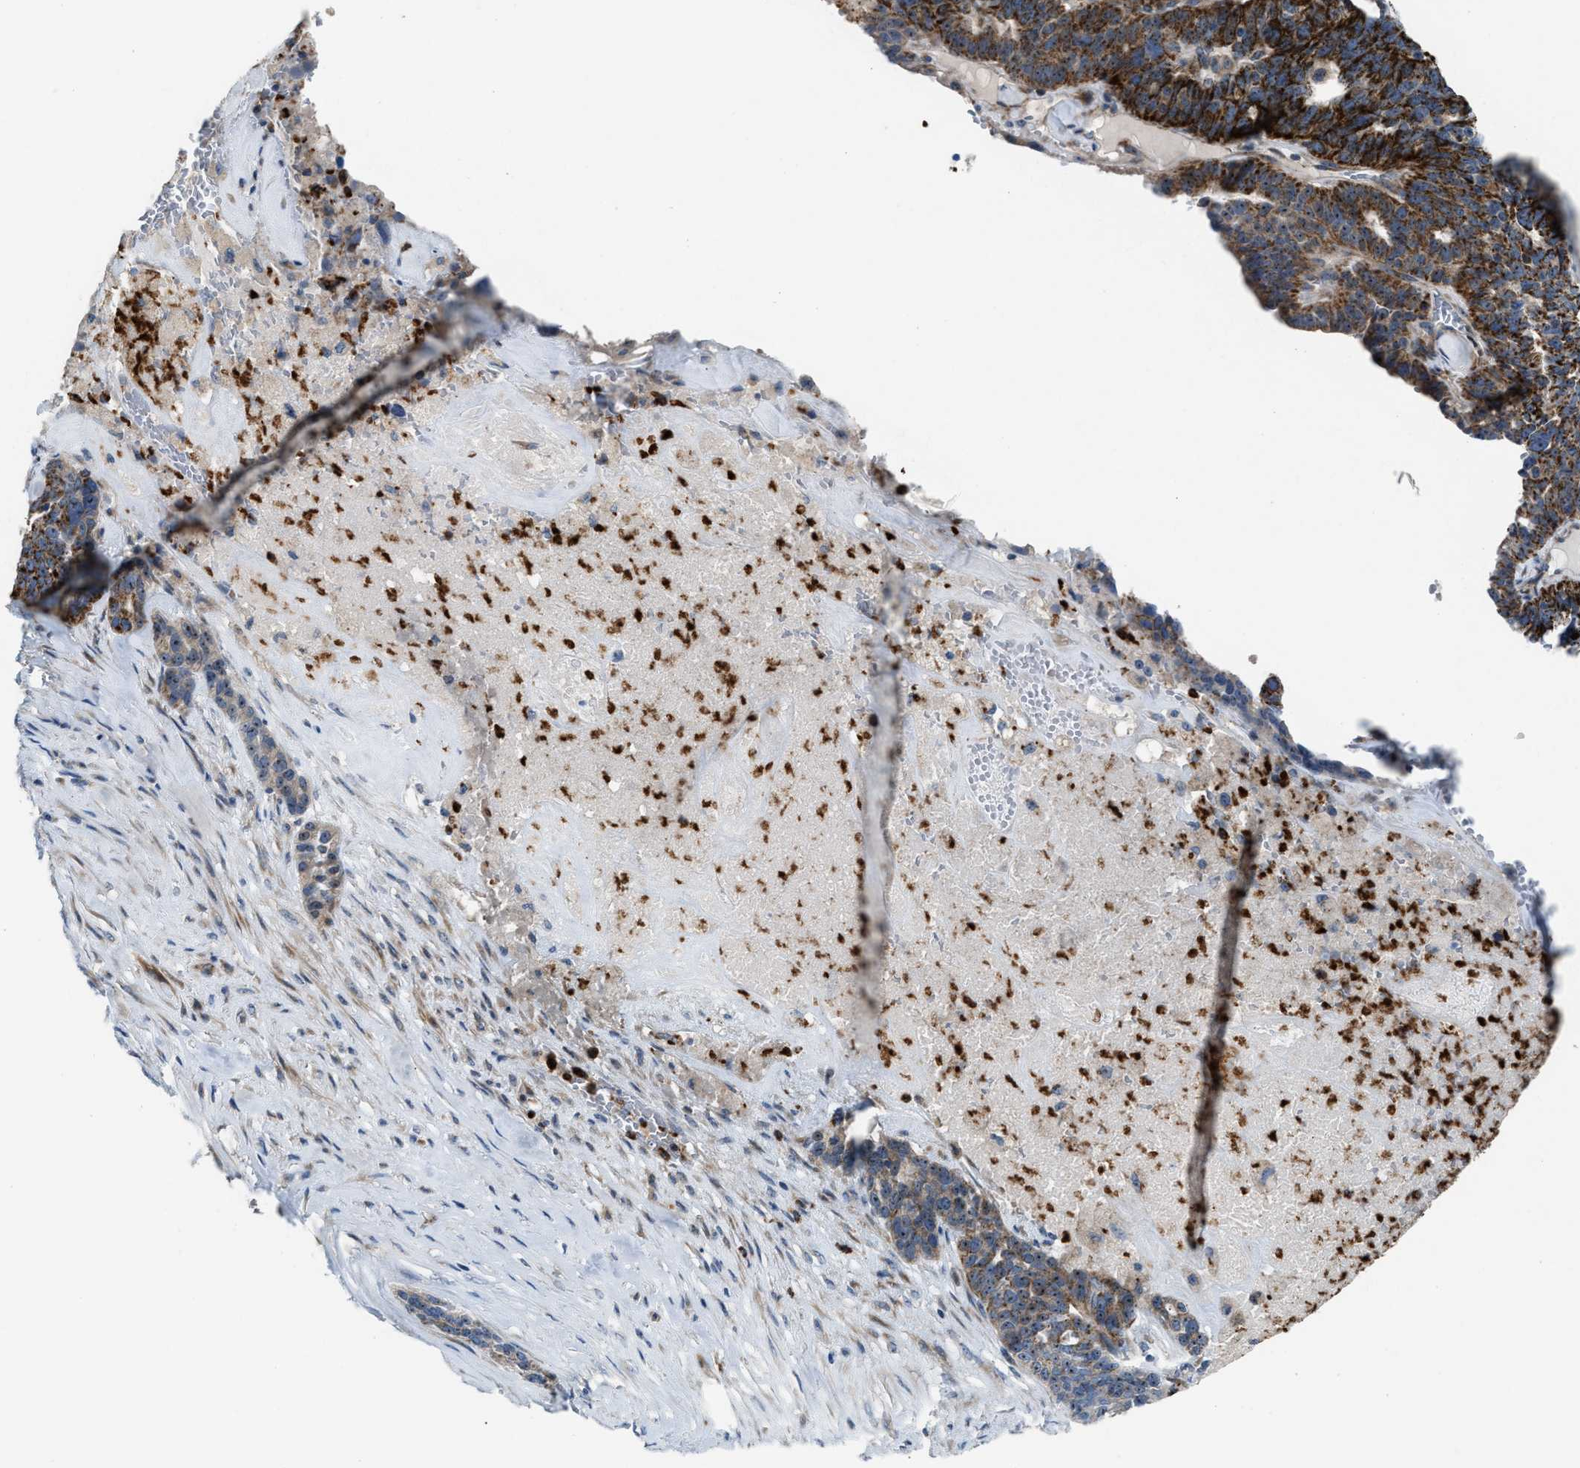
{"staining": {"intensity": "strong", "quantity": ">75%", "location": "cytoplasmic/membranous"}, "tissue": "ovarian cancer", "cell_type": "Tumor cells", "image_type": "cancer", "snomed": [{"axis": "morphology", "description": "Cystadenocarcinoma, serous, NOS"}, {"axis": "topography", "description": "Ovary"}], "caption": "Immunohistochemical staining of human serous cystadenocarcinoma (ovarian) reveals high levels of strong cytoplasmic/membranous positivity in approximately >75% of tumor cells.", "gene": "TPH1", "patient": {"sex": "female", "age": 59}}